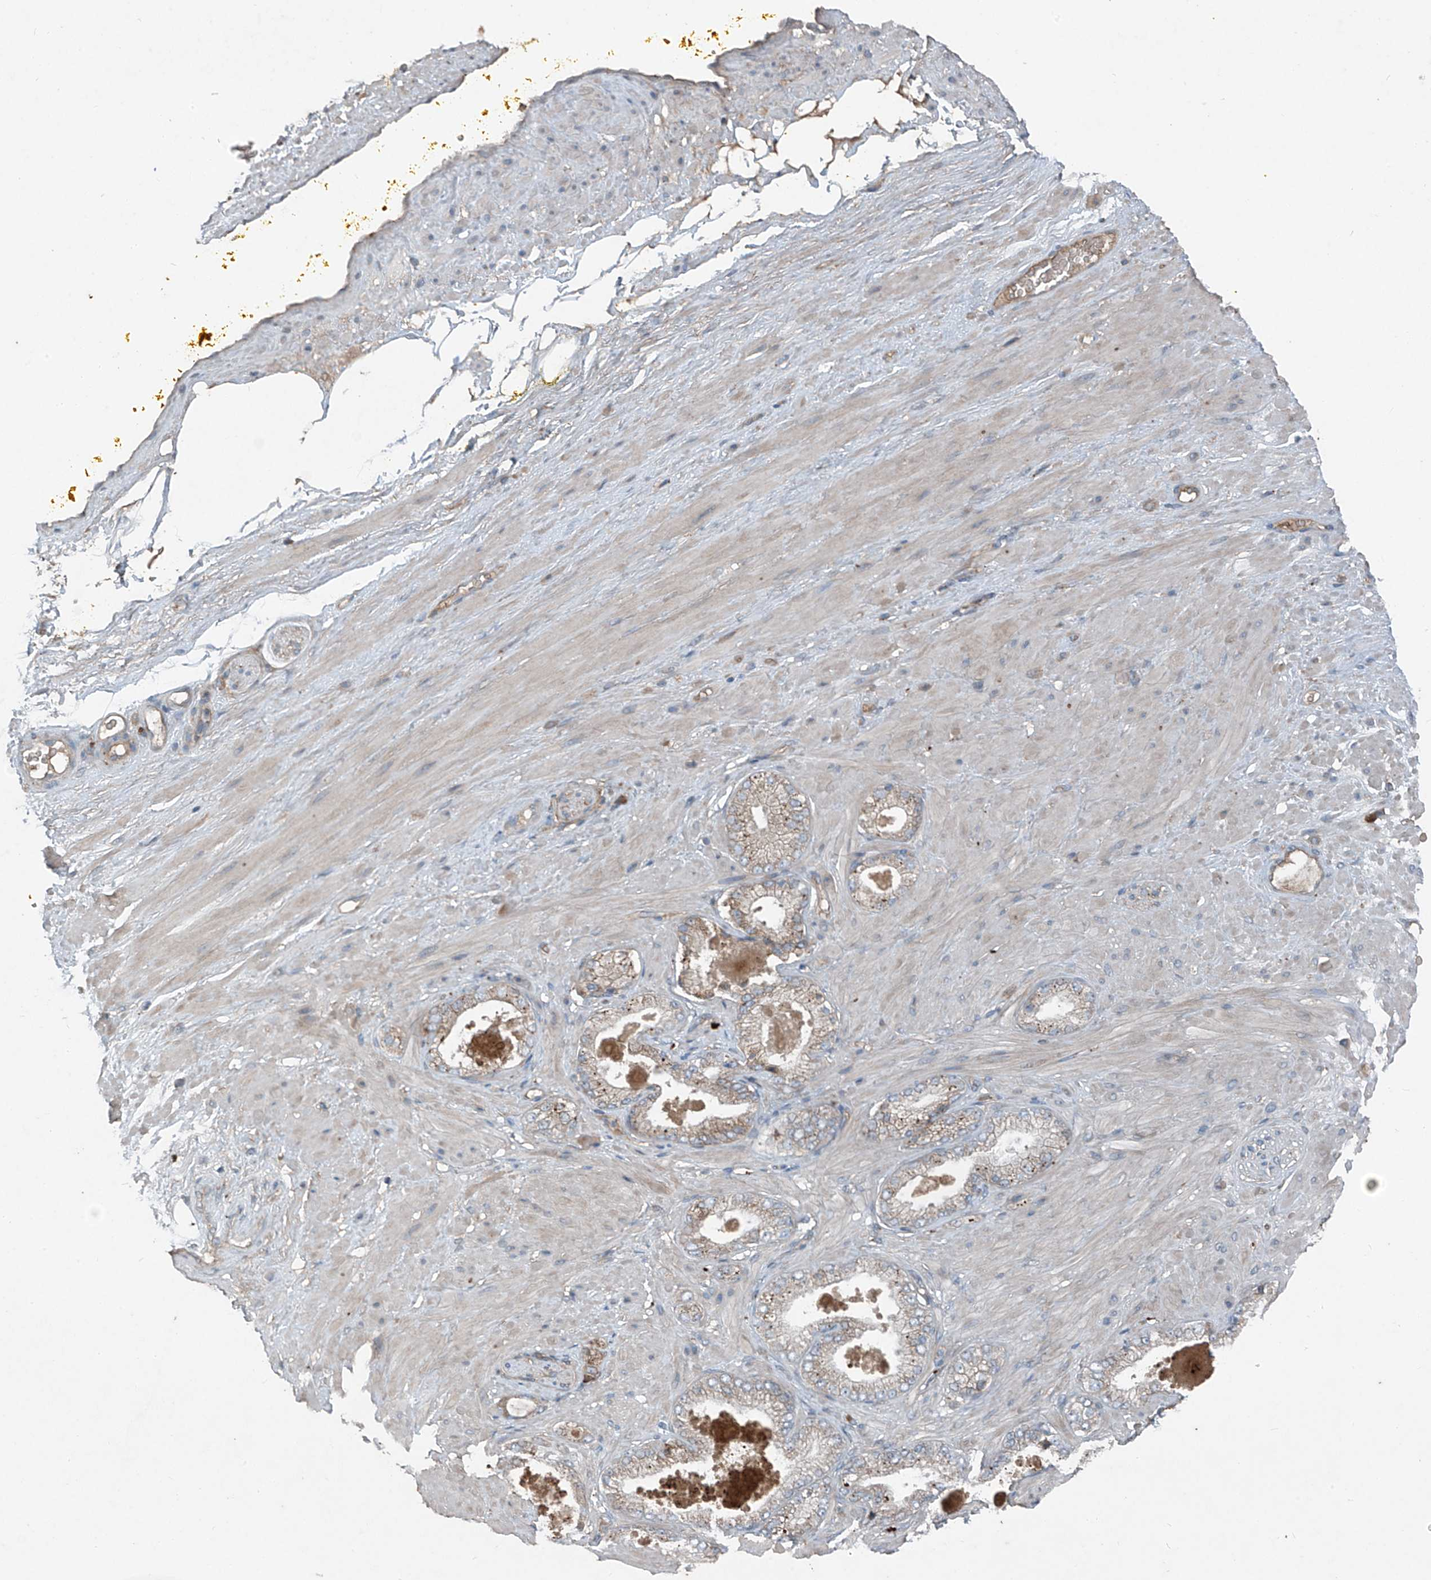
{"staining": {"intensity": "weak", "quantity": ">75%", "location": "cytoplasmic/membranous"}, "tissue": "adipose tissue", "cell_type": "Adipocytes", "image_type": "normal", "snomed": [{"axis": "morphology", "description": "Normal tissue, NOS"}, {"axis": "morphology", "description": "Adenocarcinoma, Low grade"}, {"axis": "topography", "description": "Prostate"}, {"axis": "topography", "description": "Peripheral nerve tissue"}], "caption": "This histopathology image shows normal adipose tissue stained with immunohistochemistry (IHC) to label a protein in brown. The cytoplasmic/membranous of adipocytes show weak positivity for the protein. Nuclei are counter-stained blue.", "gene": "FOXRED2", "patient": {"sex": "male", "age": 63}}